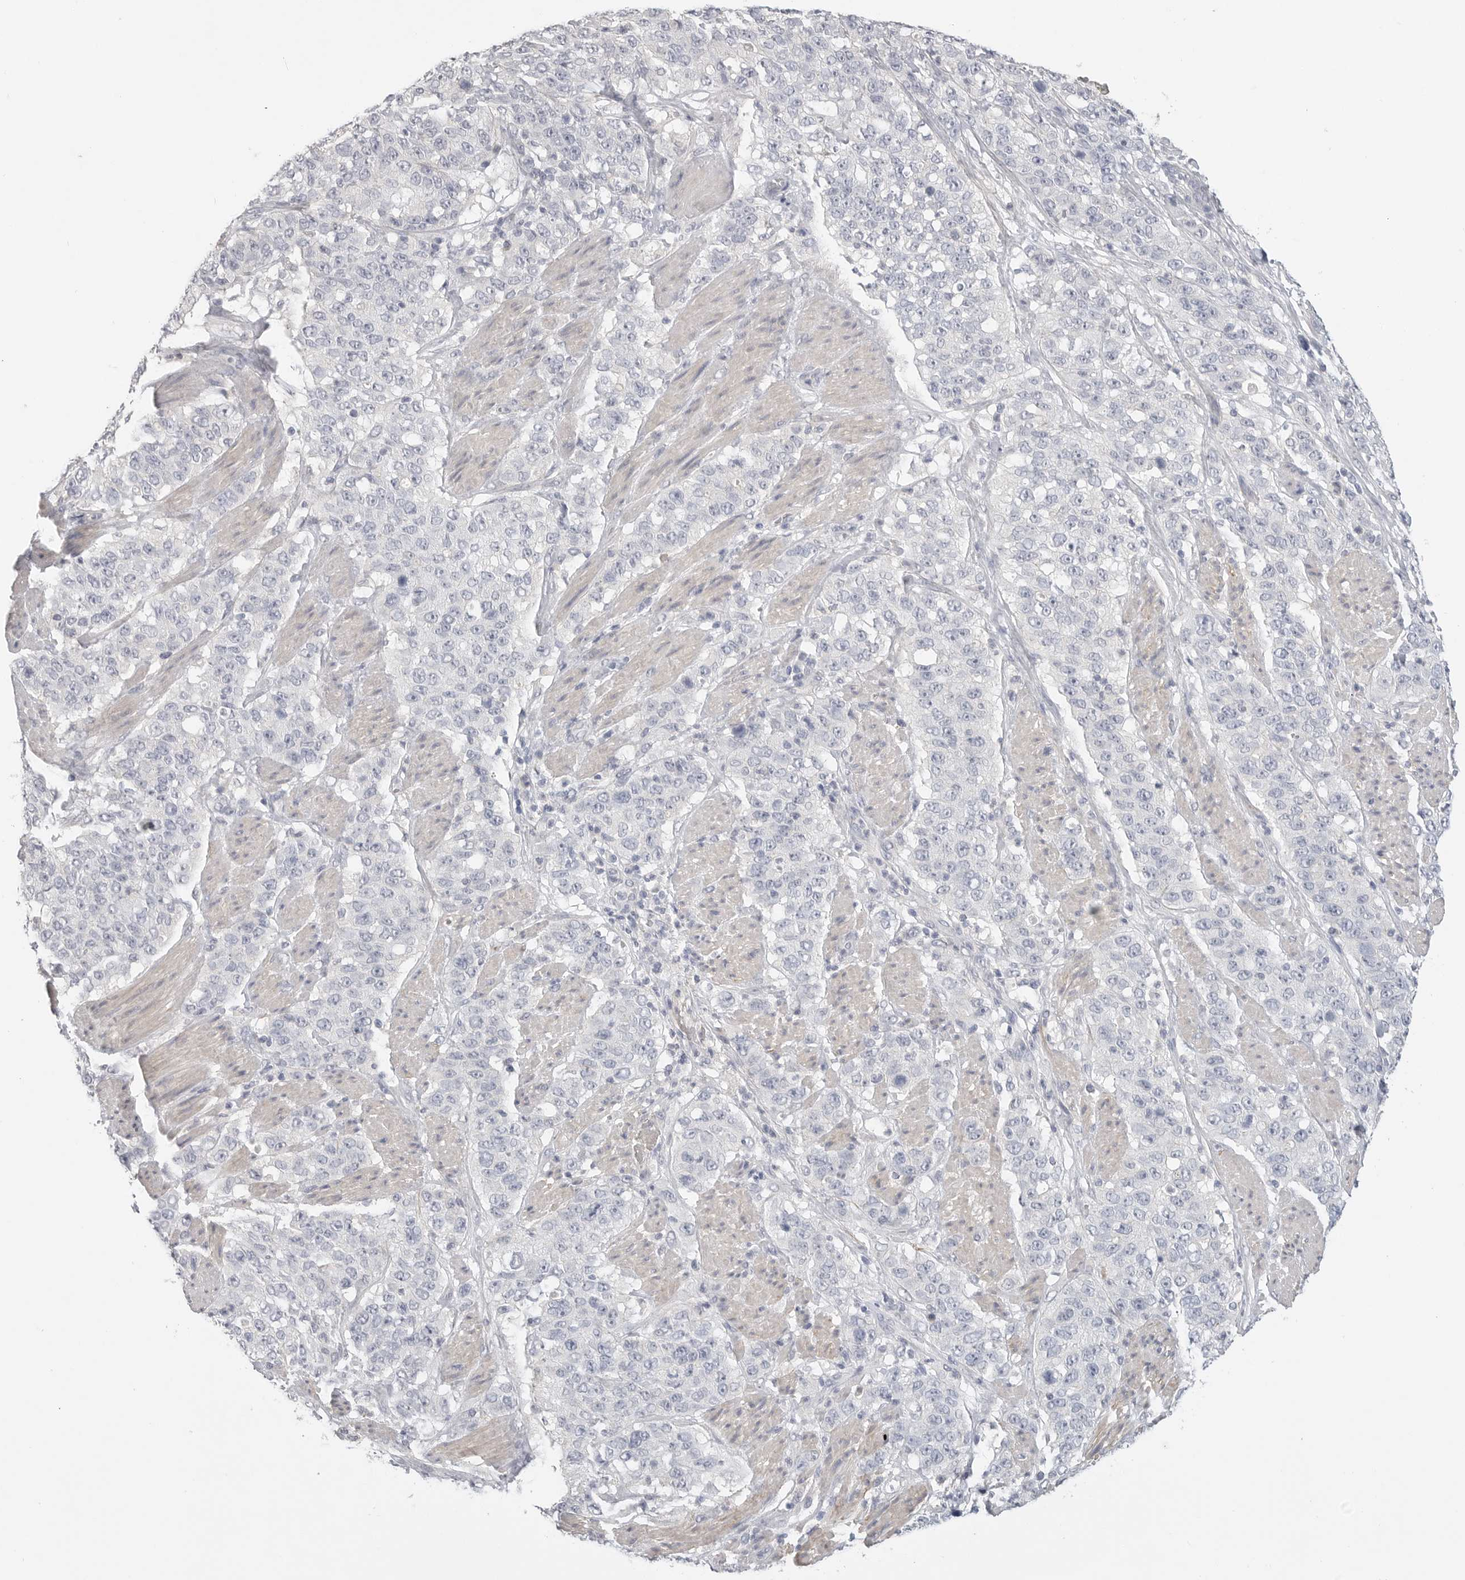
{"staining": {"intensity": "negative", "quantity": "none", "location": "none"}, "tissue": "stomach cancer", "cell_type": "Tumor cells", "image_type": "cancer", "snomed": [{"axis": "morphology", "description": "Adenocarcinoma, NOS"}, {"axis": "topography", "description": "Stomach"}], "caption": "DAB (3,3'-diaminobenzidine) immunohistochemical staining of adenocarcinoma (stomach) reveals no significant expression in tumor cells.", "gene": "FBN2", "patient": {"sex": "male", "age": 48}}